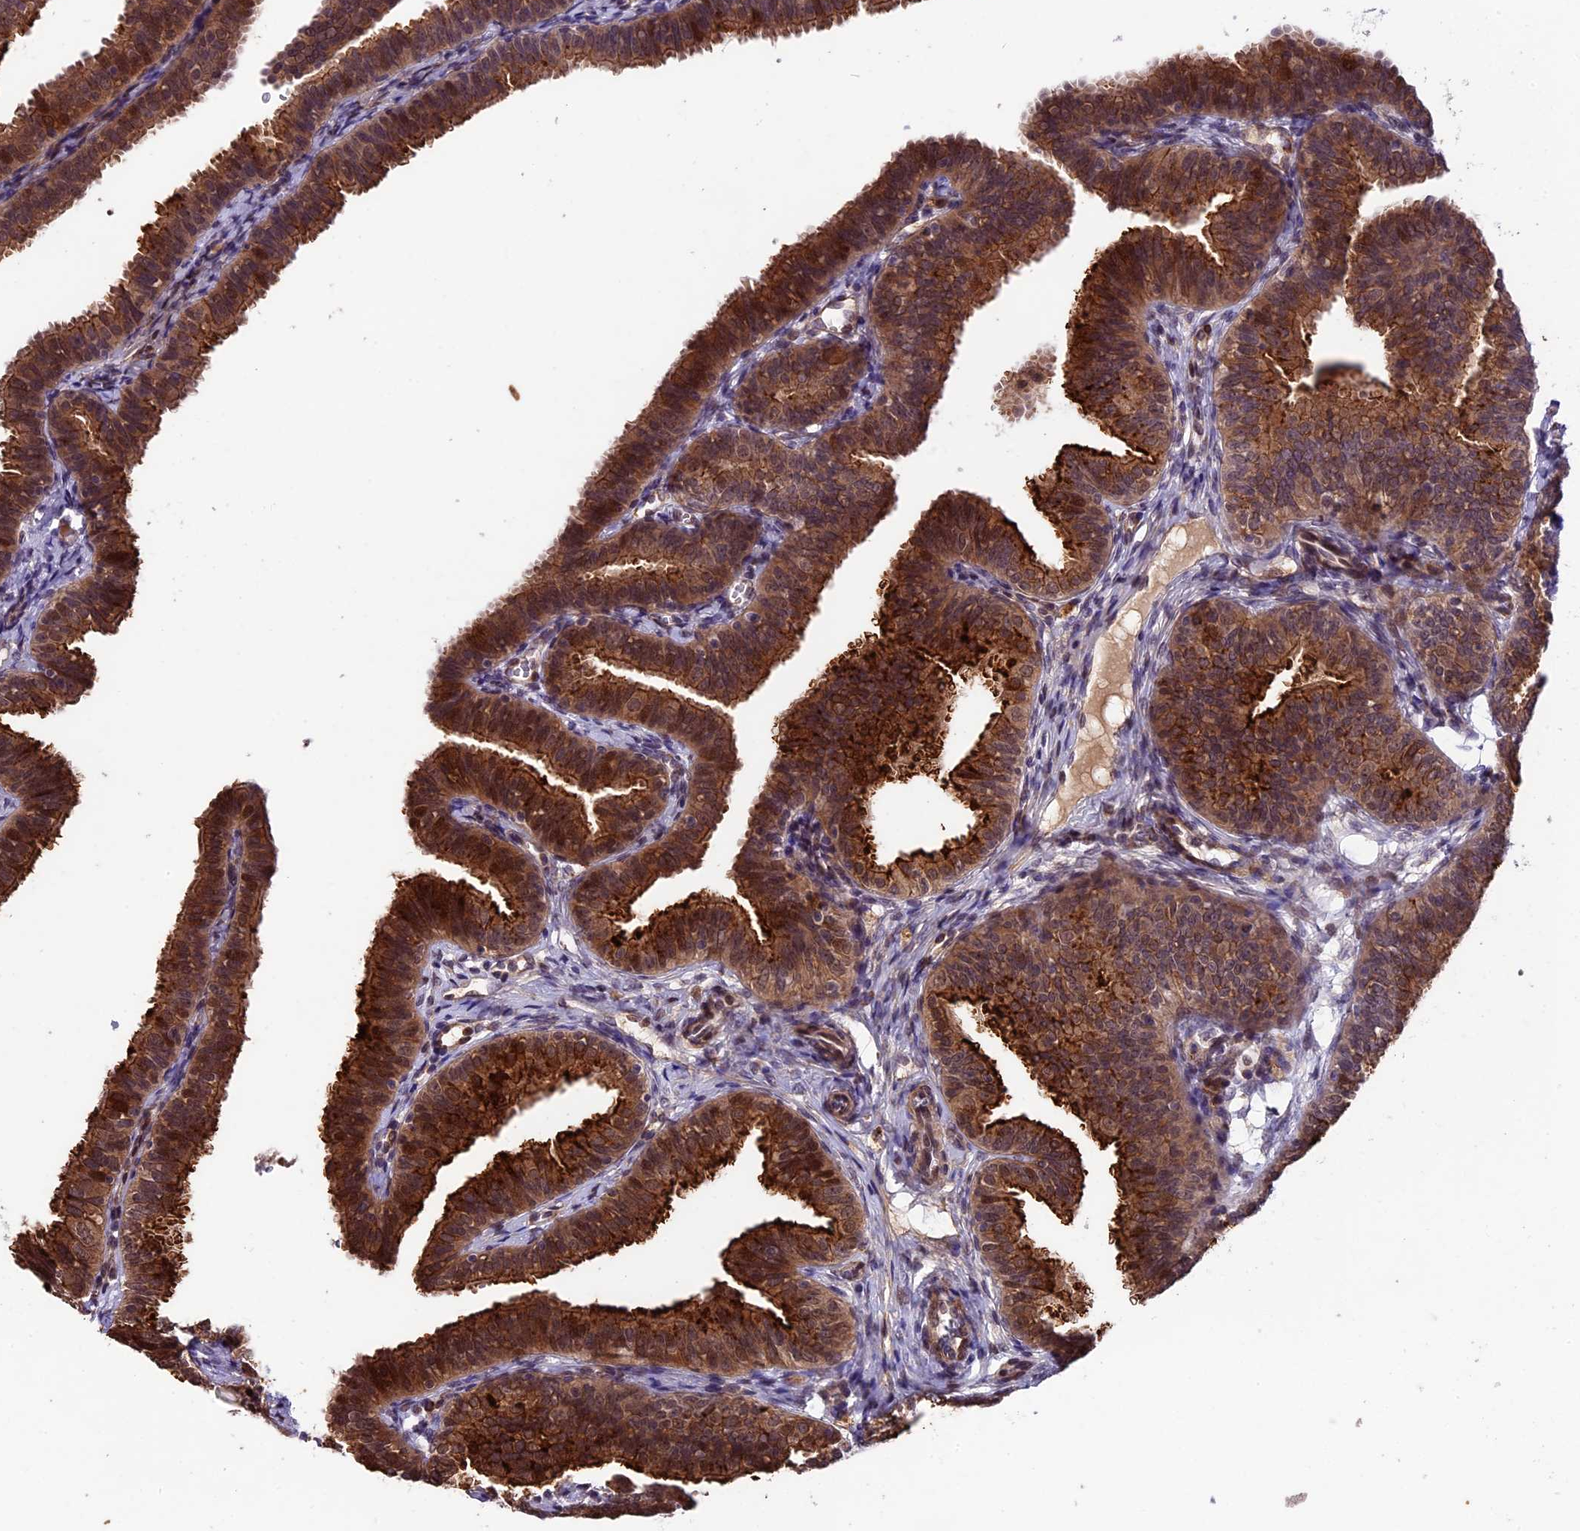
{"staining": {"intensity": "strong", "quantity": ">75%", "location": "cytoplasmic/membranous,nuclear"}, "tissue": "fallopian tube", "cell_type": "Glandular cells", "image_type": "normal", "snomed": [{"axis": "morphology", "description": "Normal tissue, NOS"}, {"axis": "topography", "description": "Fallopian tube"}], "caption": "IHC (DAB) staining of normal human fallopian tube exhibits strong cytoplasmic/membranous,nuclear protein positivity in approximately >75% of glandular cells.", "gene": "SIPA1L3", "patient": {"sex": "female", "age": 35}}